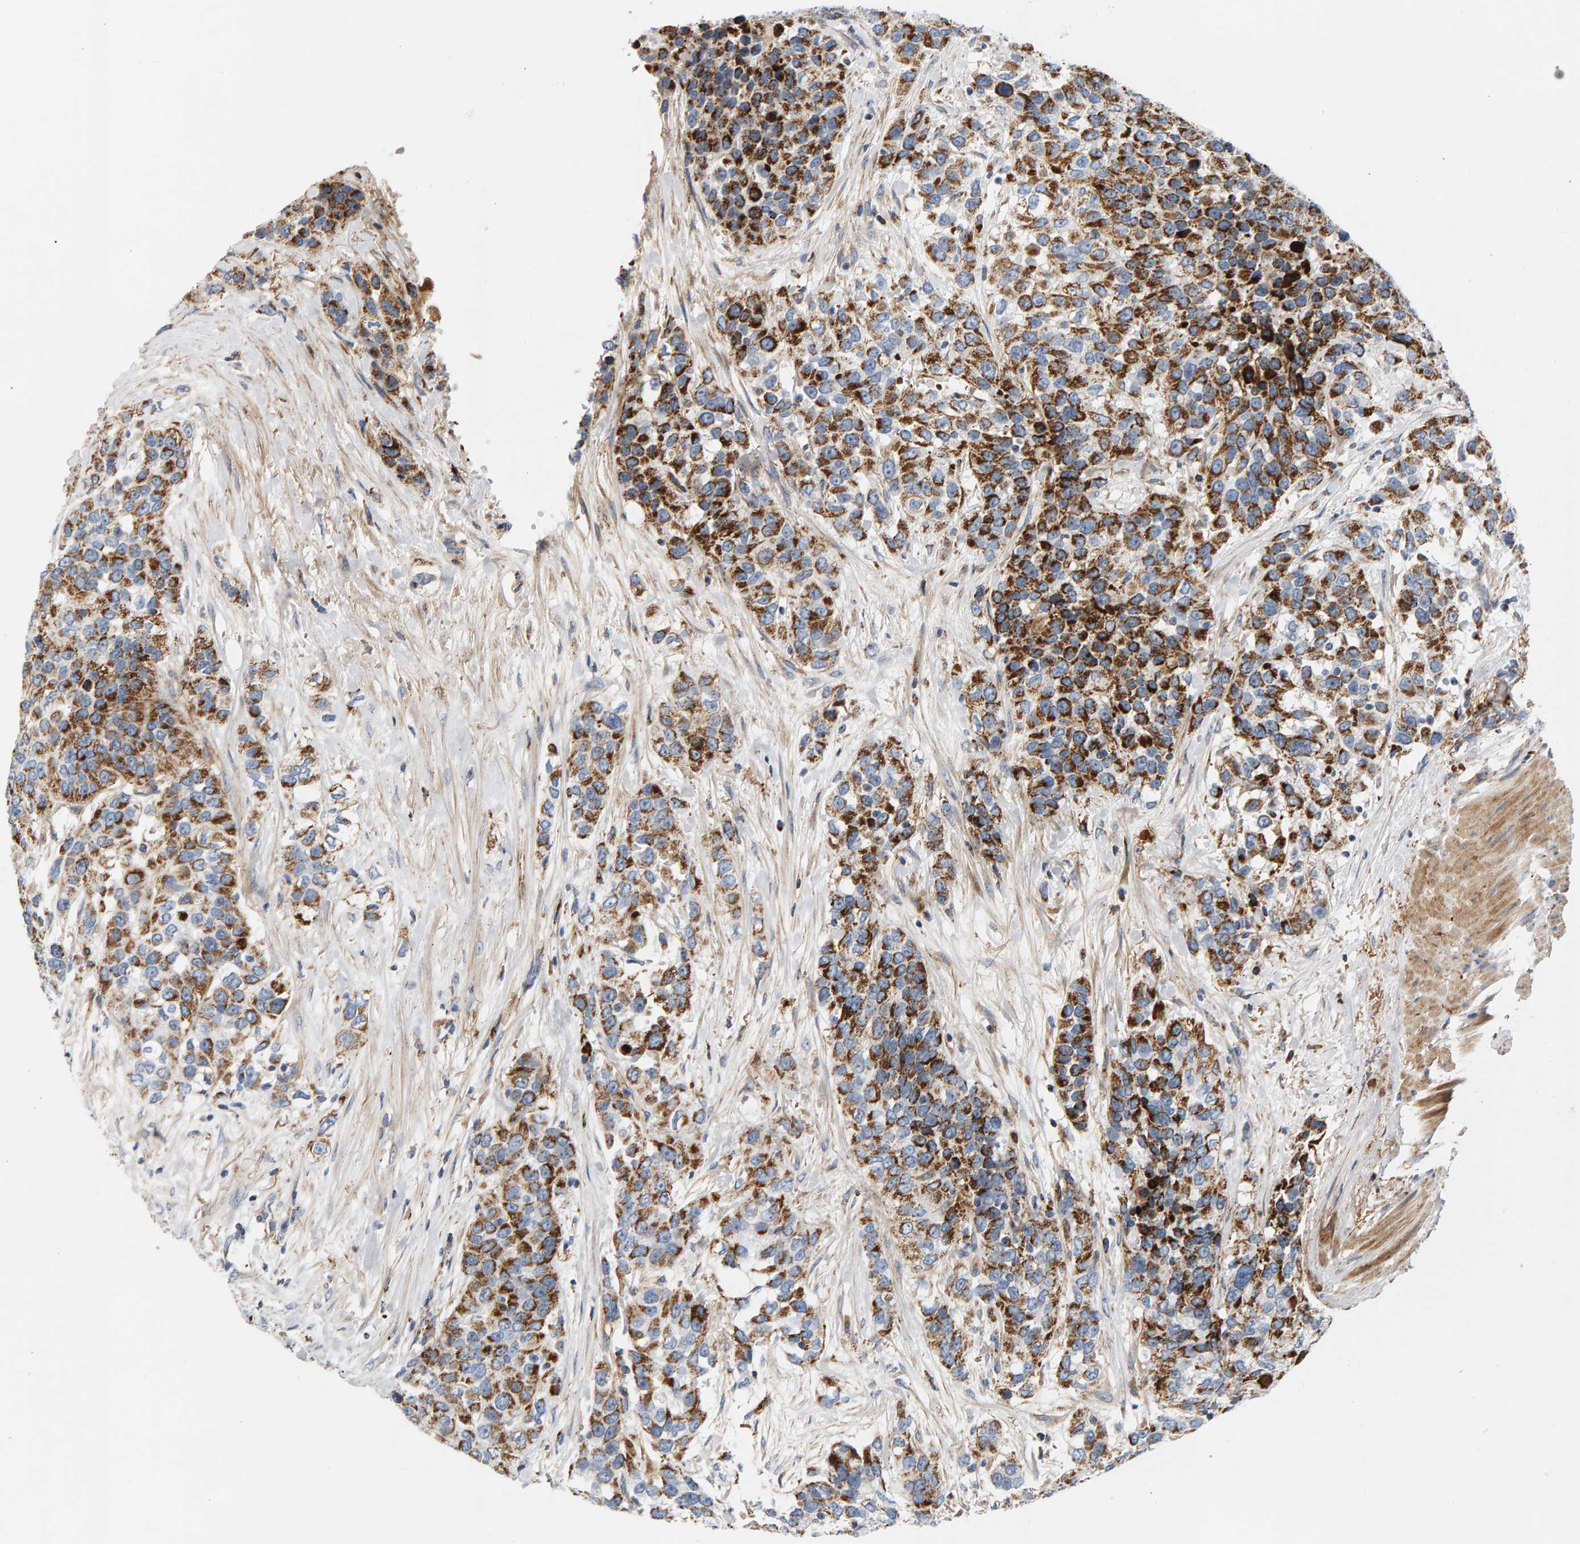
{"staining": {"intensity": "strong", "quantity": ">75%", "location": "cytoplasmic/membranous"}, "tissue": "urothelial cancer", "cell_type": "Tumor cells", "image_type": "cancer", "snomed": [{"axis": "morphology", "description": "Urothelial carcinoma, High grade"}, {"axis": "topography", "description": "Urinary bladder"}], "caption": "The immunohistochemical stain shows strong cytoplasmic/membranous expression in tumor cells of urothelial cancer tissue. Nuclei are stained in blue.", "gene": "GGTA1", "patient": {"sex": "female", "age": 80}}